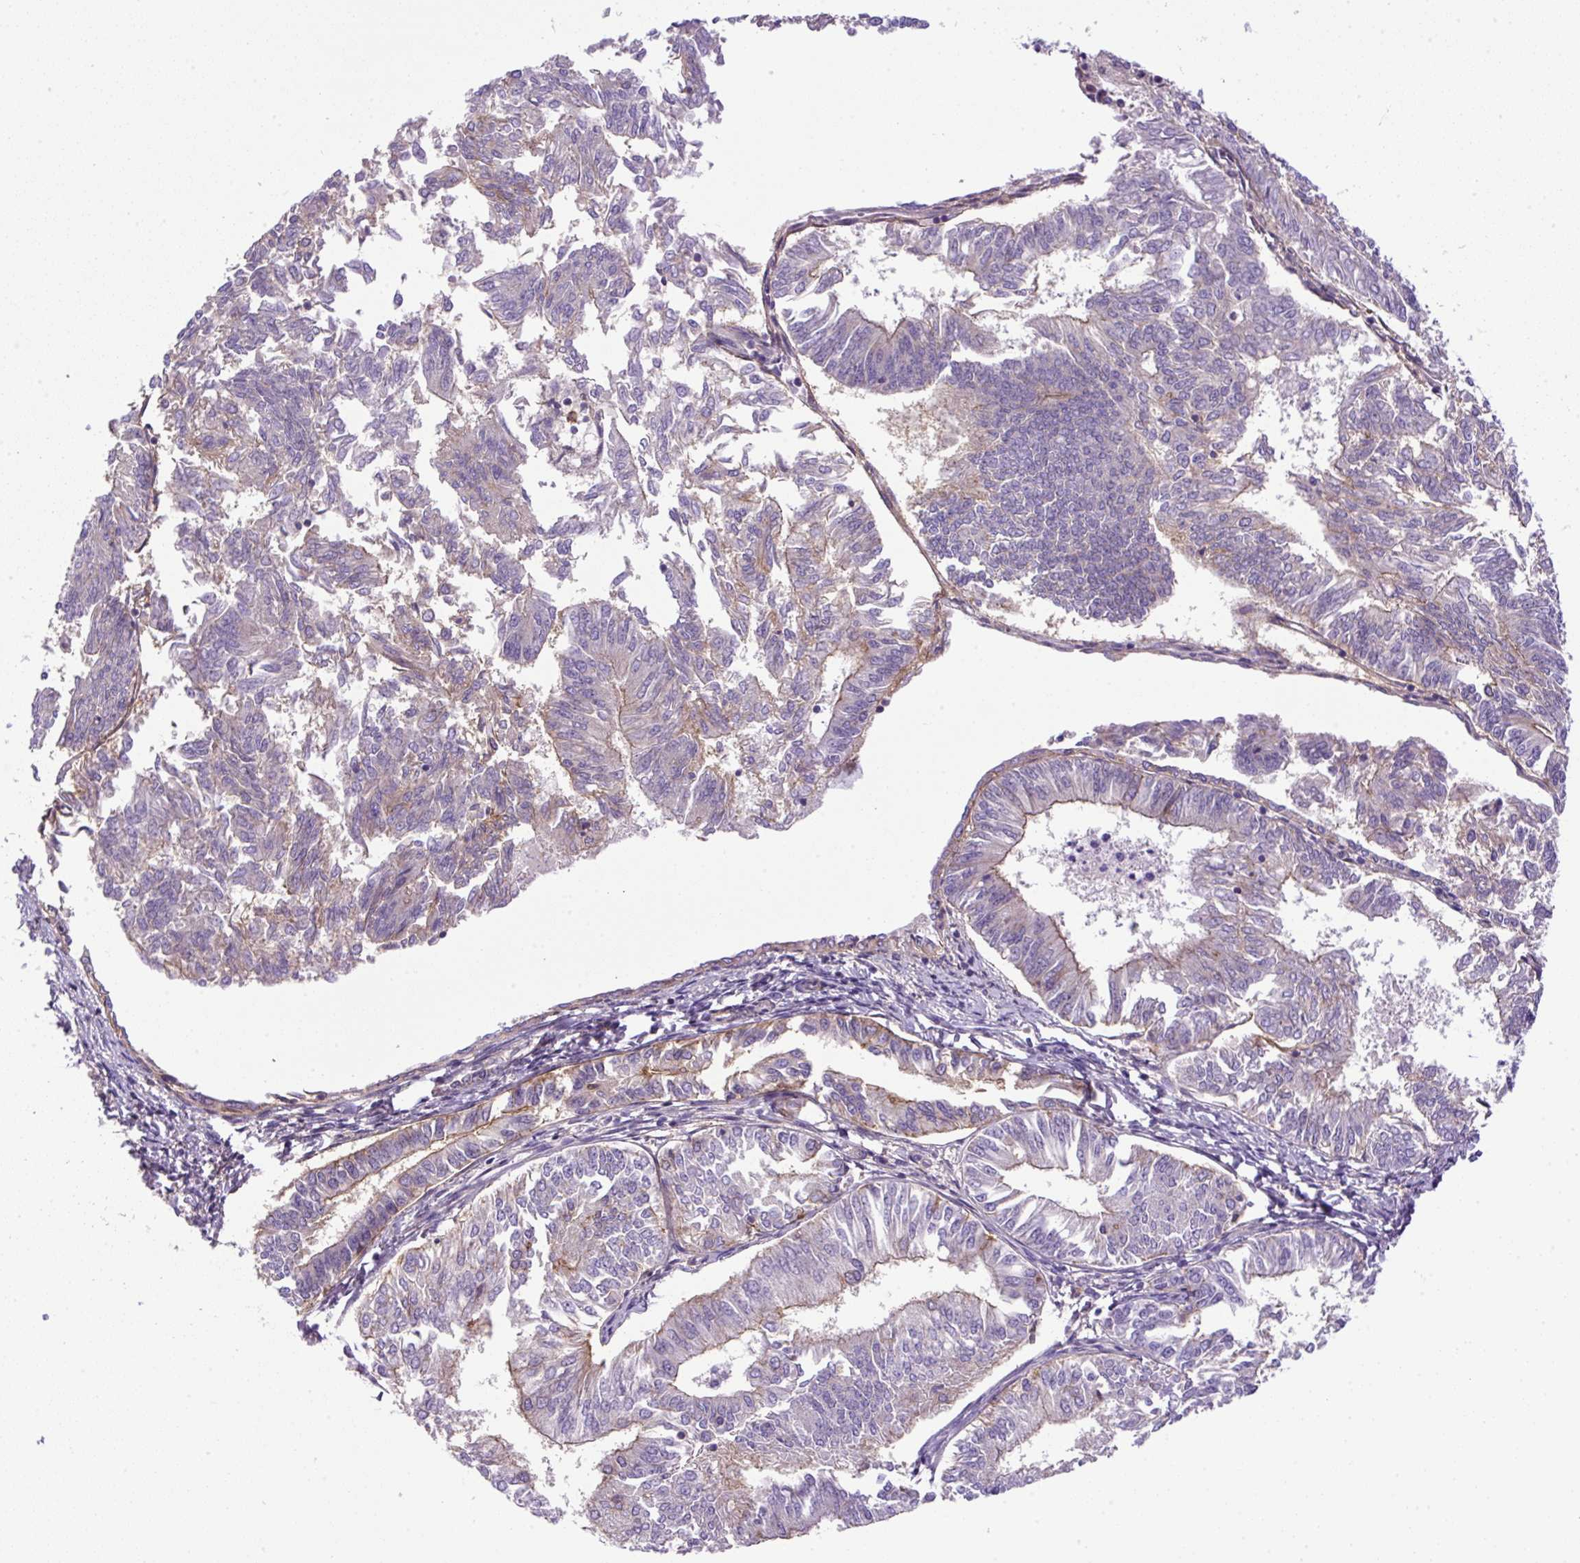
{"staining": {"intensity": "moderate", "quantity": "<25%", "location": "cytoplasmic/membranous"}, "tissue": "endometrial cancer", "cell_type": "Tumor cells", "image_type": "cancer", "snomed": [{"axis": "morphology", "description": "Adenocarcinoma, NOS"}, {"axis": "topography", "description": "Endometrium"}], "caption": "Human endometrial adenocarcinoma stained for a protein (brown) shows moderate cytoplasmic/membranous positive positivity in approximately <25% of tumor cells.", "gene": "NPTN", "patient": {"sex": "female", "age": 58}}